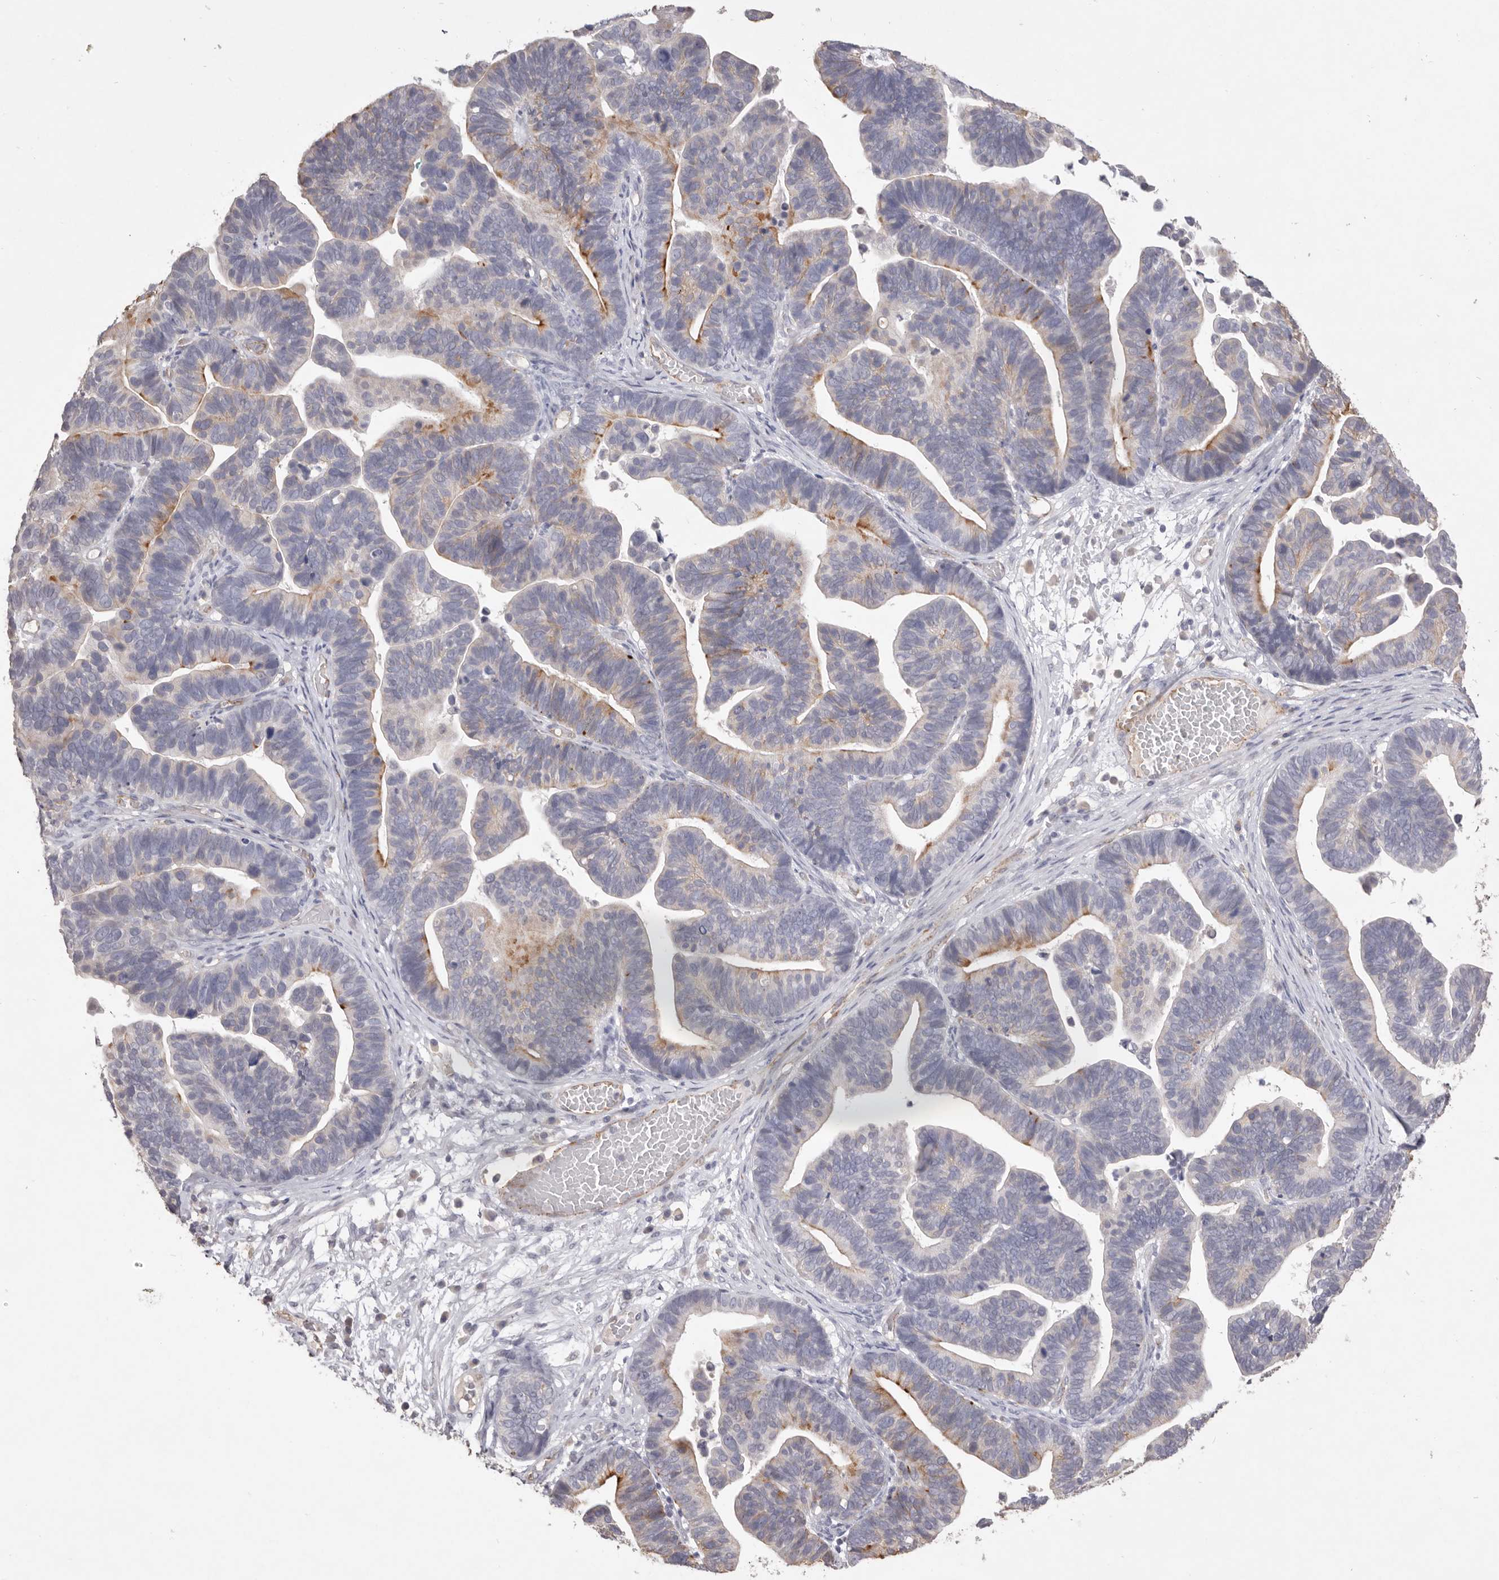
{"staining": {"intensity": "moderate", "quantity": "<25%", "location": "cytoplasmic/membranous"}, "tissue": "ovarian cancer", "cell_type": "Tumor cells", "image_type": "cancer", "snomed": [{"axis": "morphology", "description": "Cystadenocarcinoma, serous, NOS"}, {"axis": "topography", "description": "Ovary"}], "caption": "This histopathology image shows ovarian serous cystadenocarcinoma stained with immunohistochemistry (IHC) to label a protein in brown. The cytoplasmic/membranous of tumor cells show moderate positivity for the protein. Nuclei are counter-stained blue.", "gene": "ZYG11B", "patient": {"sex": "female", "age": 56}}